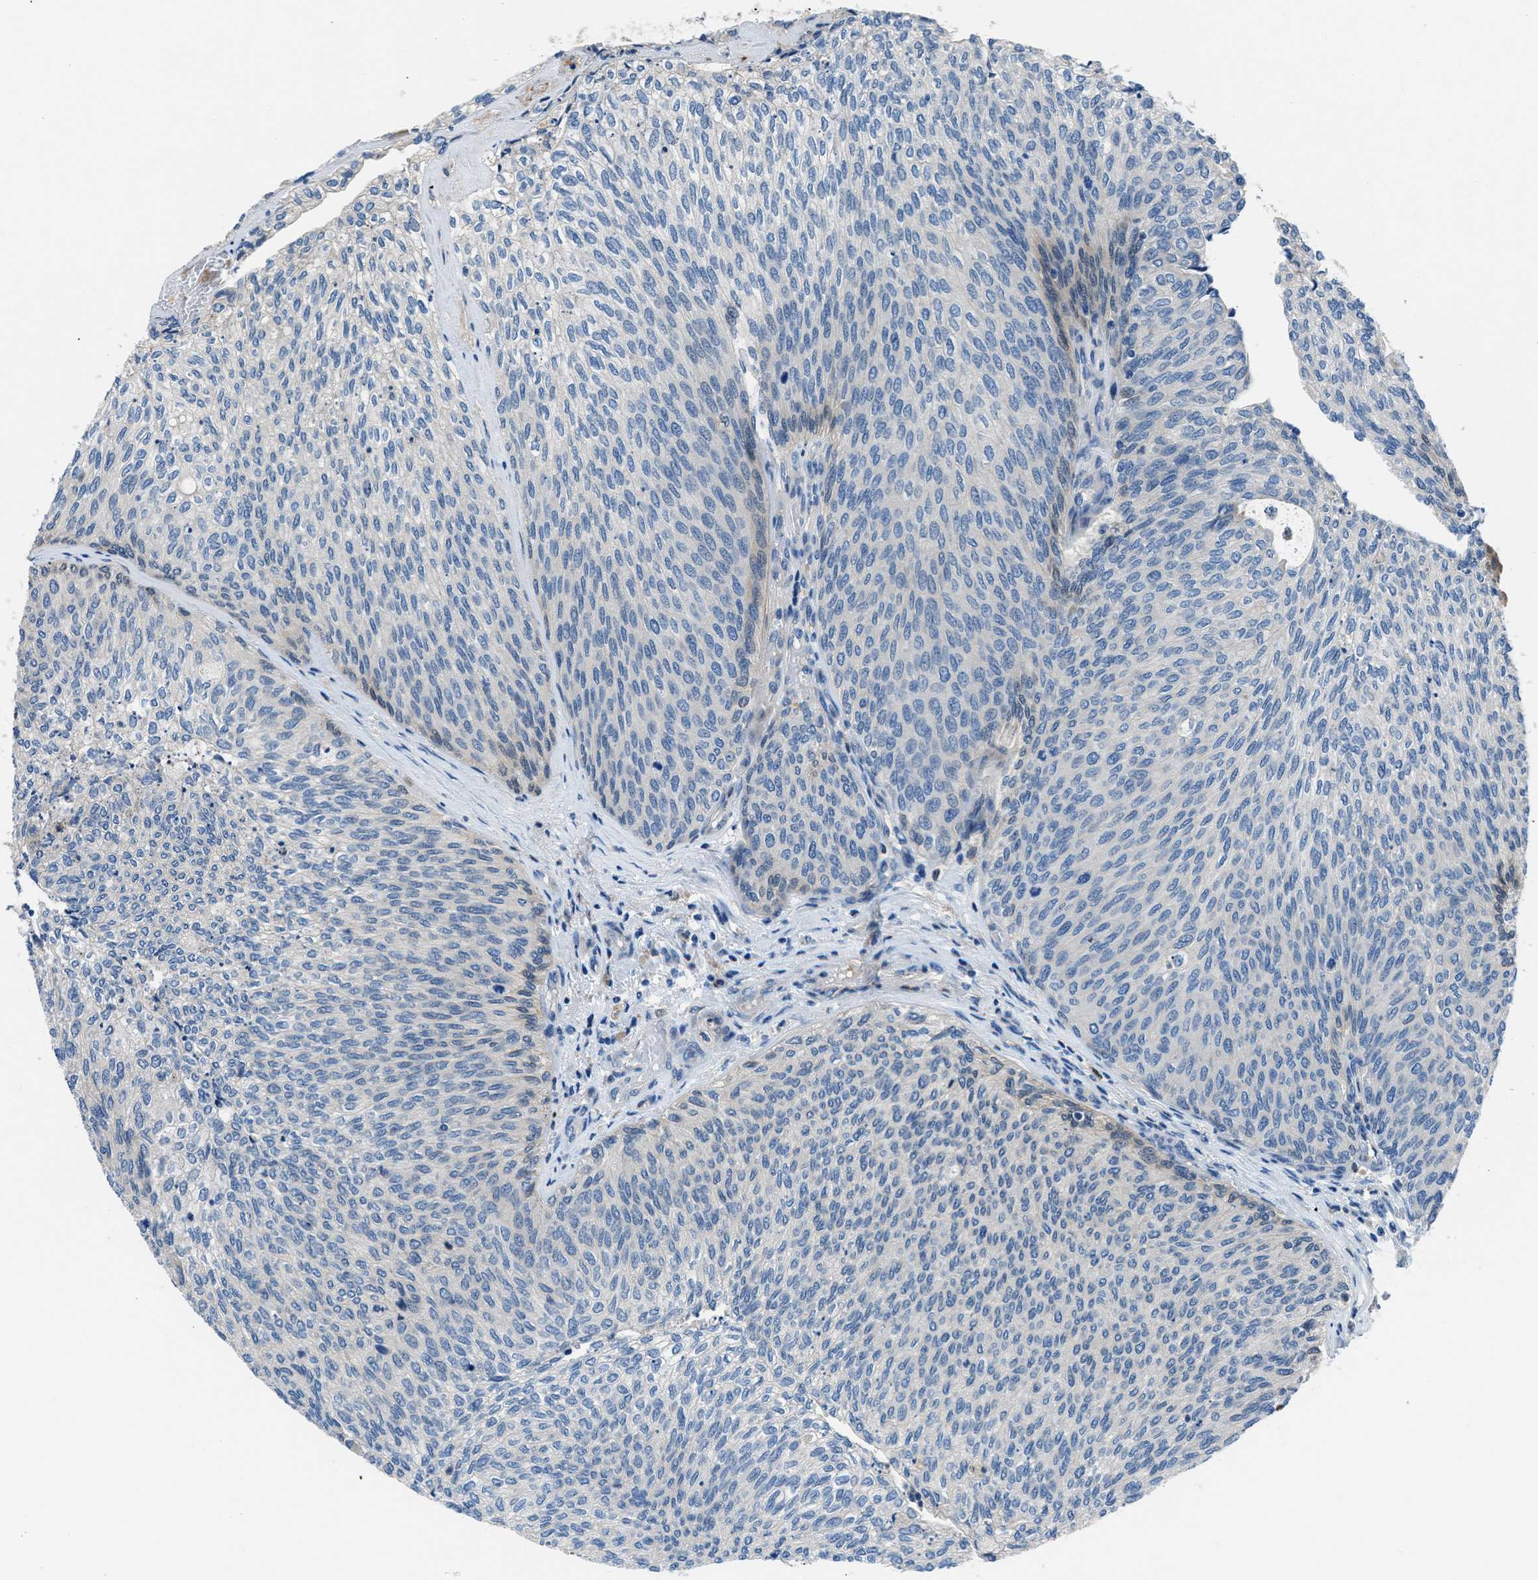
{"staining": {"intensity": "negative", "quantity": "none", "location": "none"}, "tissue": "urothelial cancer", "cell_type": "Tumor cells", "image_type": "cancer", "snomed": [{"axis": "morphology", "description": "Urothelial carcinoma, Low grade"}, {"axis": "topography", "description": "Urinary bladder"}], "caption": "Tumor cells show no significant expression in urothelial carcinoma (low-grade).", "gene": "SLC38A6", "patient": {"sex": "female", "age": 79}}